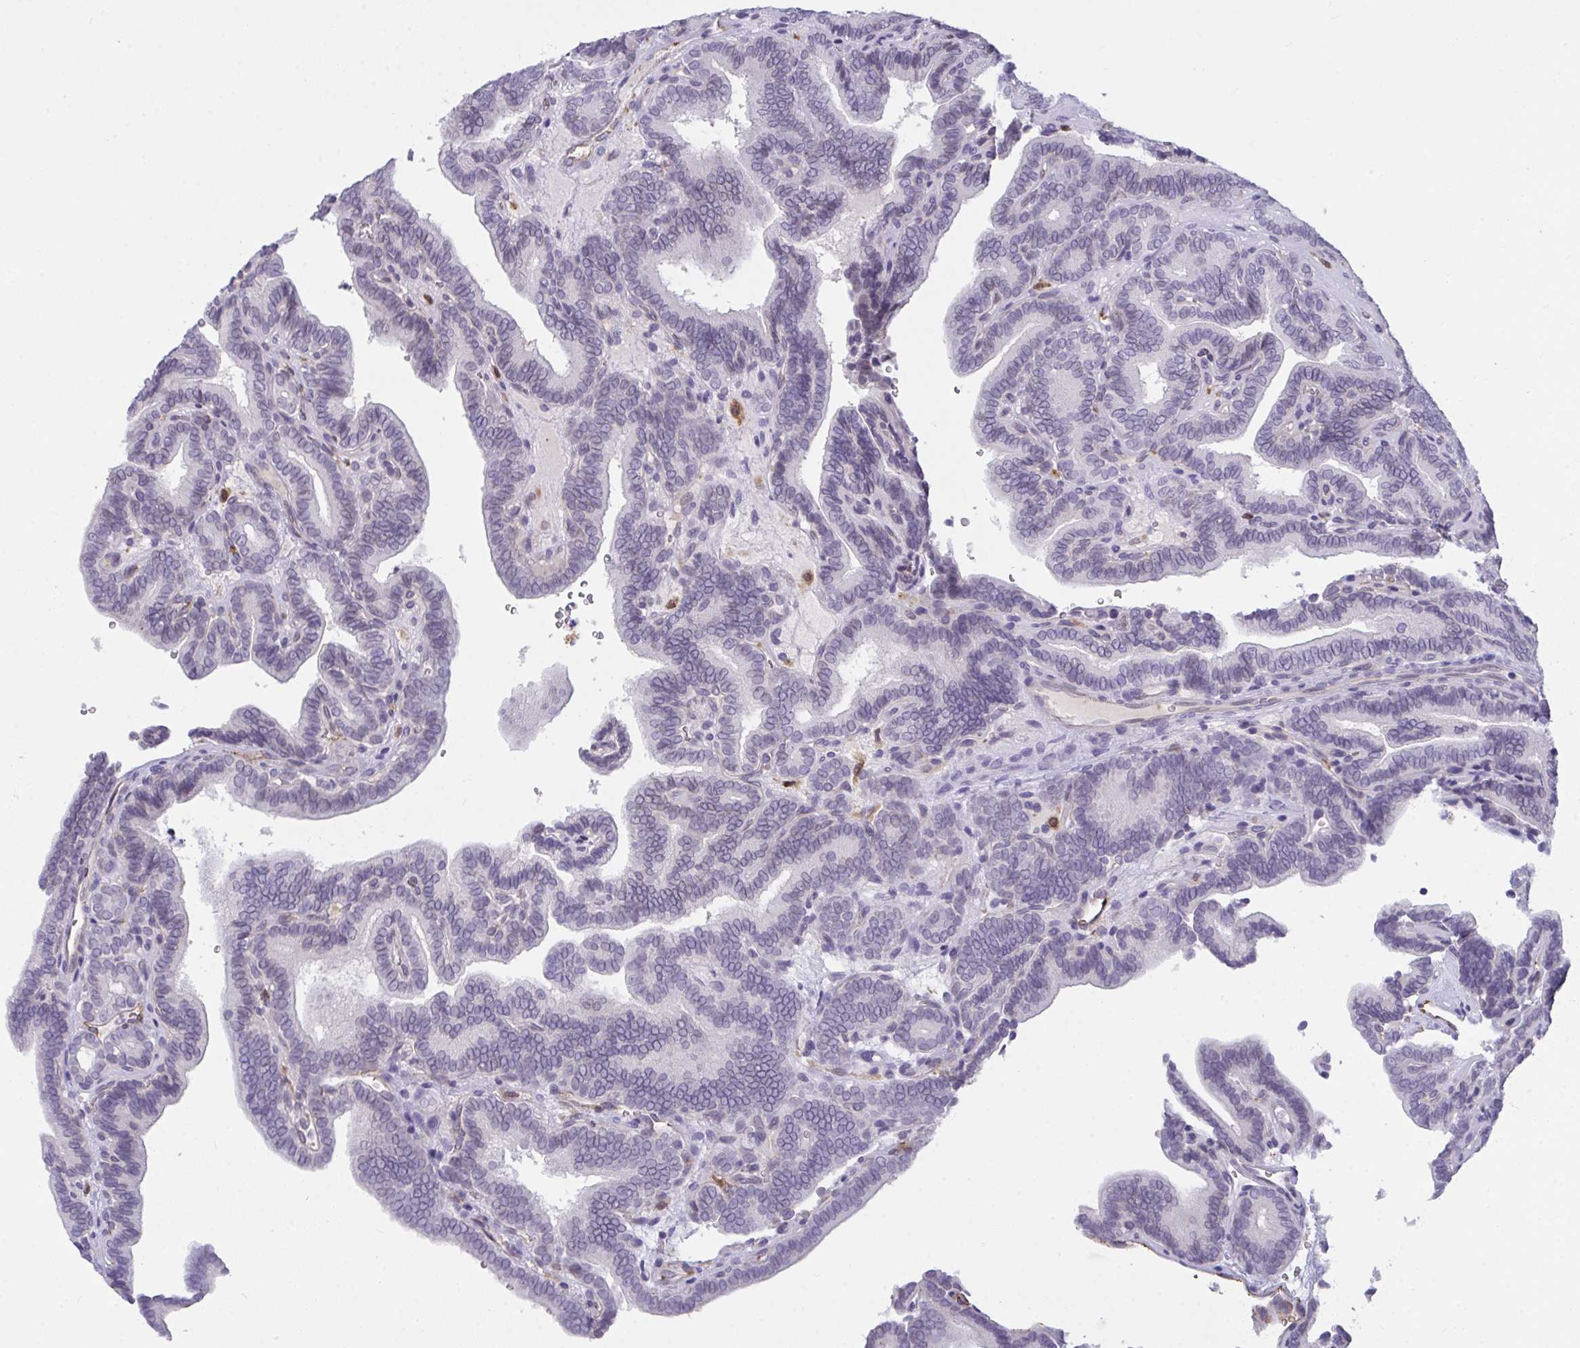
{"staining": {"intensity": "negative", "quantity": "none", "location": "none"}, "tissue": "thyroid cancer", "cell_type": "Tumor cells", "image_type": "cancer", "snomed": [{"axis": "morphology", "description": "Papillary adenocarcinoma, NOS"}, {"axis": "topography", "description": "Thyroid gland"}], "caption": "Thyroid papillary adenocarcinoma was stained to show a protein in brown. There is no significant staining in tumor cells.", "gene": "SEMA6B", "patient": {"sex": "female", "age": 21}}